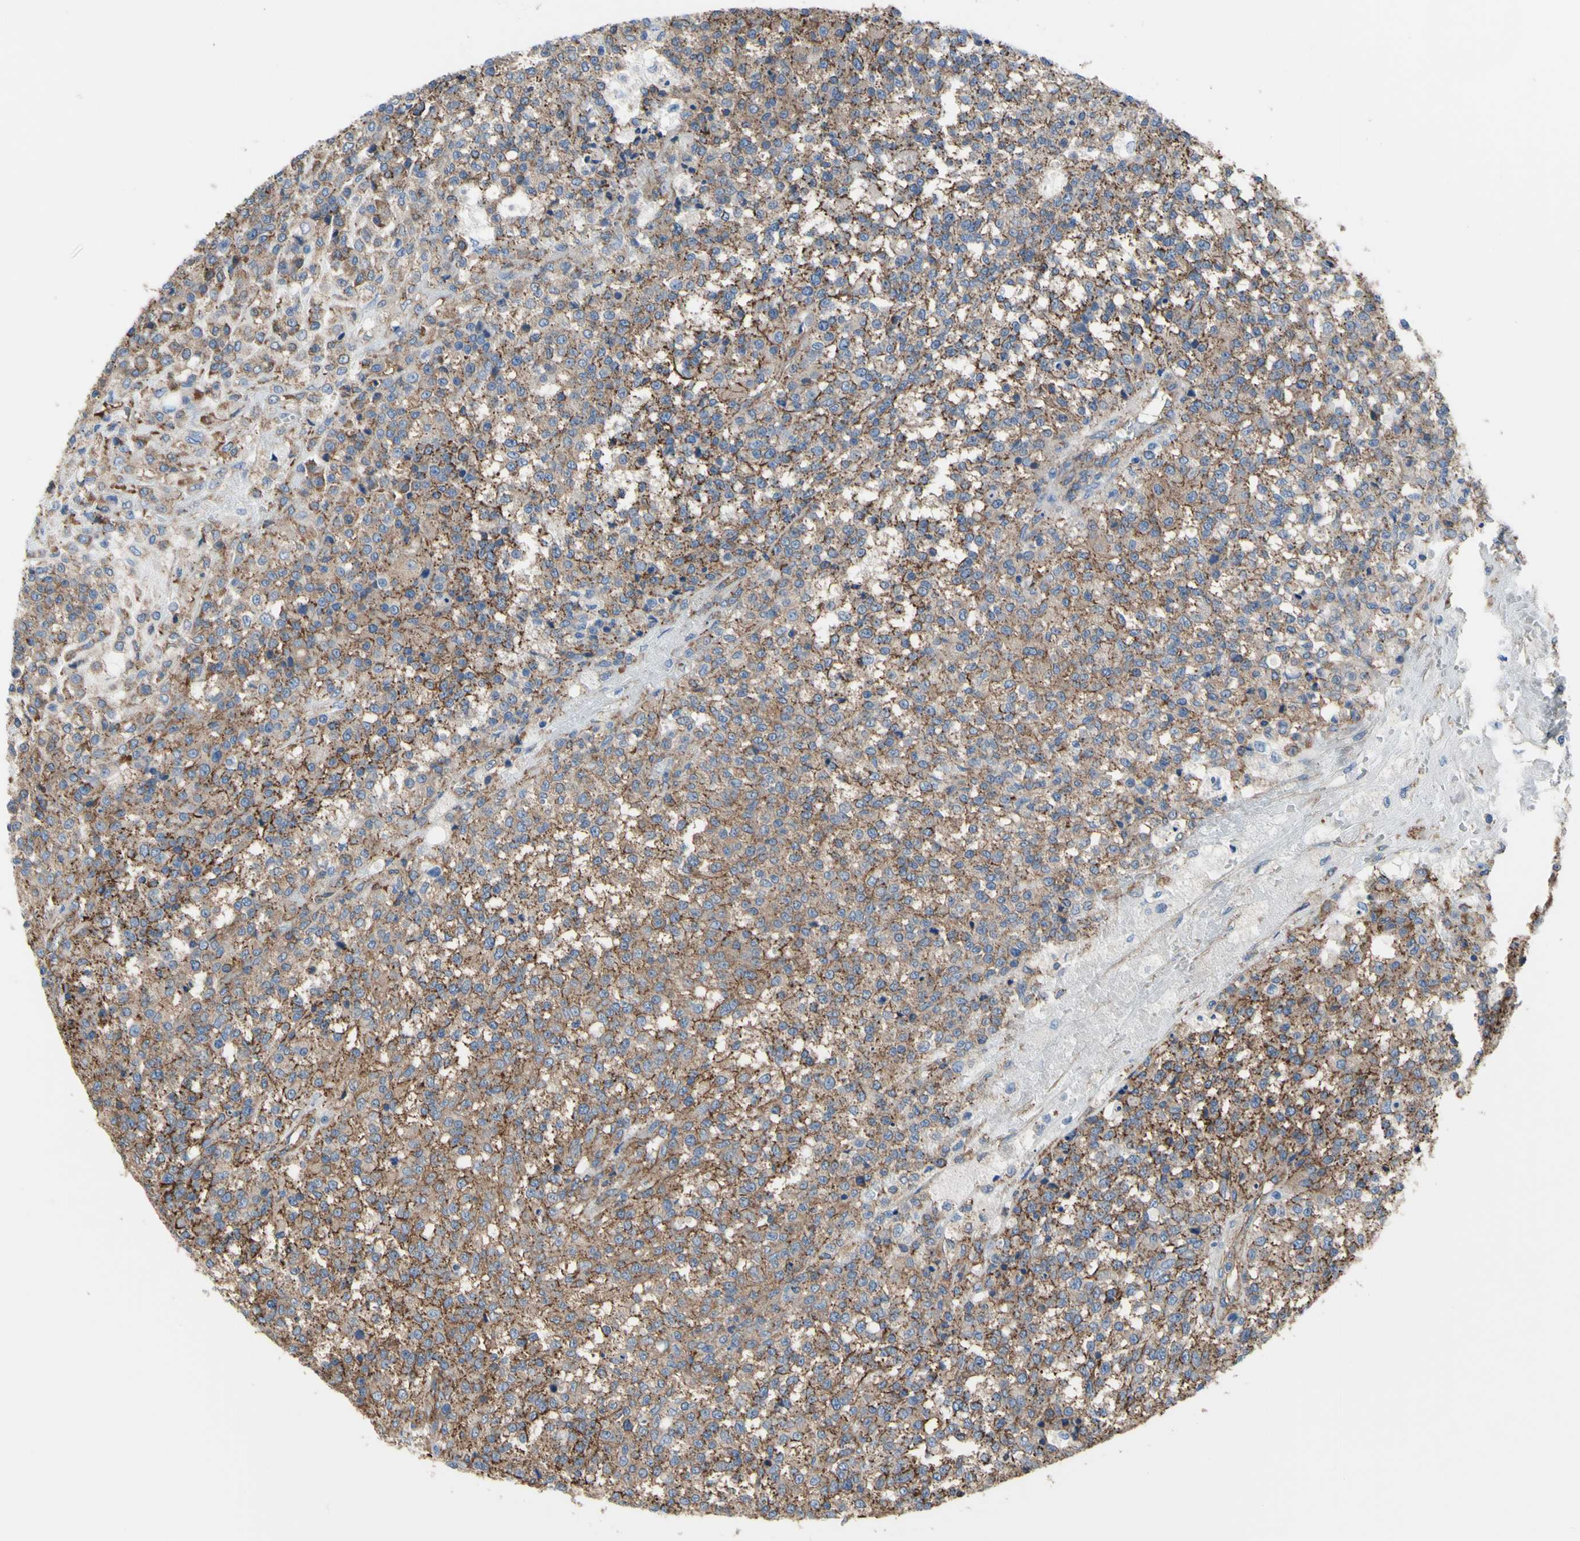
{"staining": {"intensity": "moderate", "quantity": ">75%", "location": "cytoplasmic/membranous"}, "tissue": "testis cancer", "cell_type": "Tumor cells", "image_type": "cancer", "snomed": [{"axis": "morphology", "description": "Seminoma, NOS"}, {"axis": "topography", "description": "Testis"}], "caption": "Moderate cytoplasmic/membranous protein expression is present in about >75% of tumor cells in seminoma (testis).", "gene": "TPBG", "patient": {"sex": "male", "age": 59}}